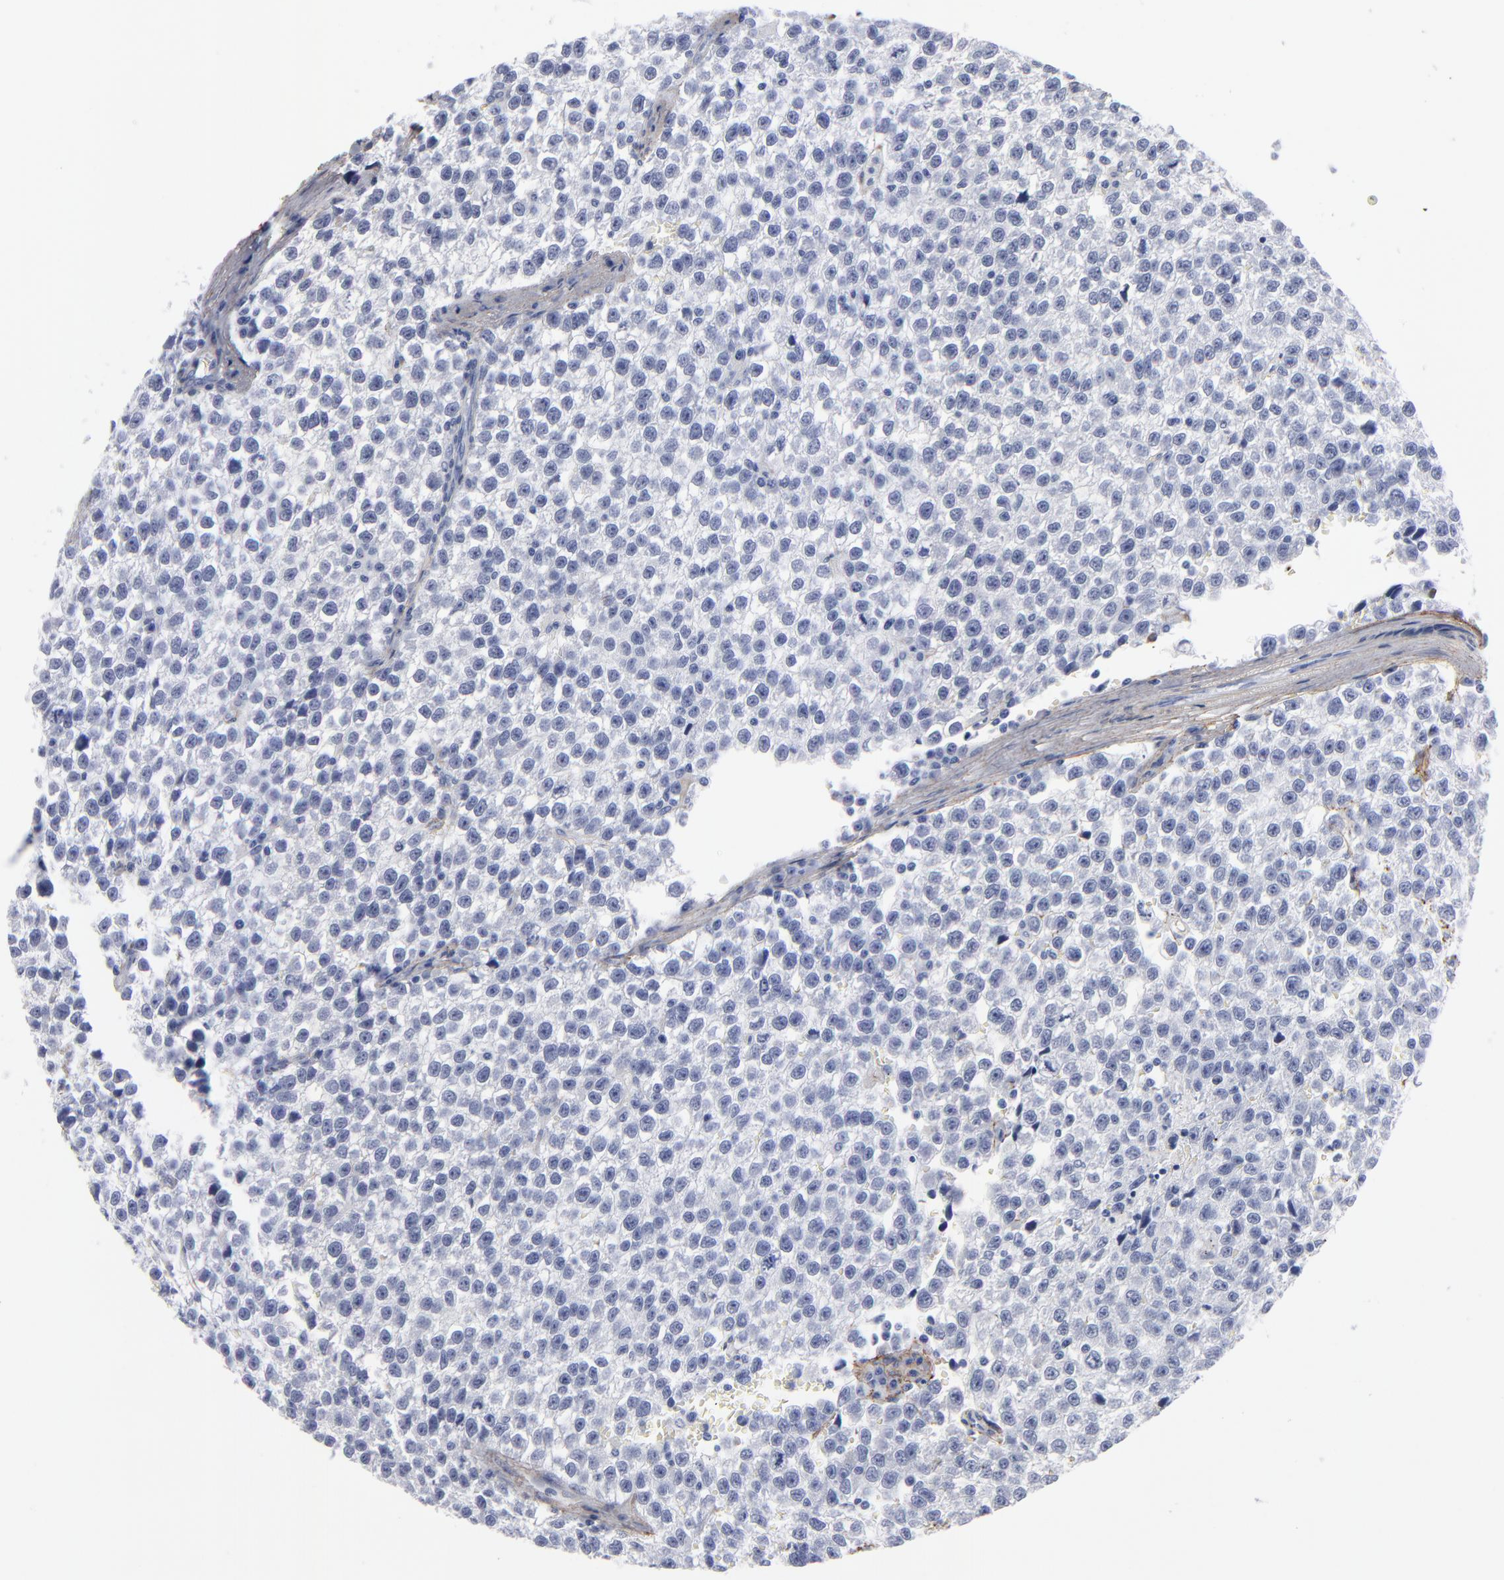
{"staining": {"intensity": "negative", "quantity": "none", "location": "none"}, "tissue": "testis cancer", "cell_type": "Tumor cells", "image_type": "cancer", "snomed": [{"axis": "morphology", "description": "Seminoma, NOS"}, {"axis": "topography", "description": "Testis"}], "caption": "IHC image of neoplastic tissue: testis cancer (seminoma) stained with DAB demonstrates no significant protein expression in tumor cells.", "gene": "EMILIN1", "patient": {"sex": "male", "age": 35}}